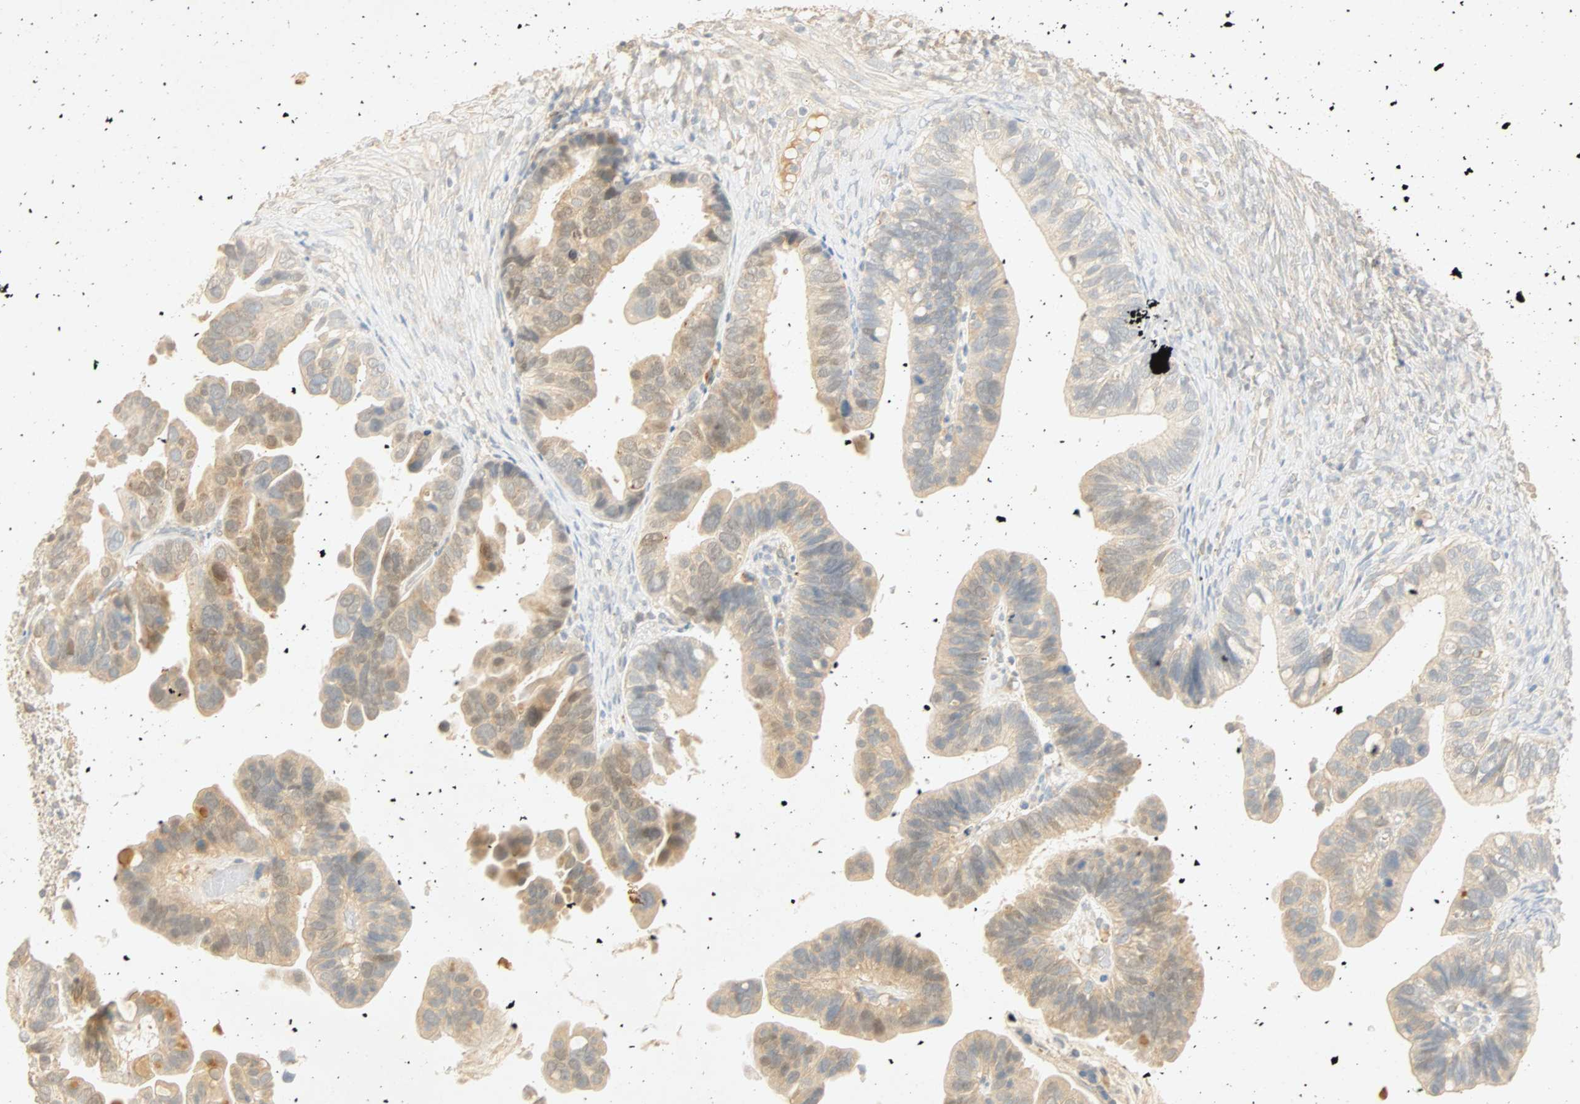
{"staining": {"intensity": "moderate", "quantity": ">75%", "location": "cytoplasmic/membranous"}, "tissue": "ovarian cancer", "cell_type": "Tumor cells", "image_type": "cancer", "snomed": [{"axis": "morphology", "description": "Cystadenocarcinoma, serous, NOS"}, {"axis": "topography", "description": "Ovary"}], "caption": "A medium amount of moderate cytoplasmic/membranous positivity is present in about >75% of tumor cells in ovarian cancer tissue.", "gene": "SELENBP1", "patient": {"sex": "female", "age": 56}}